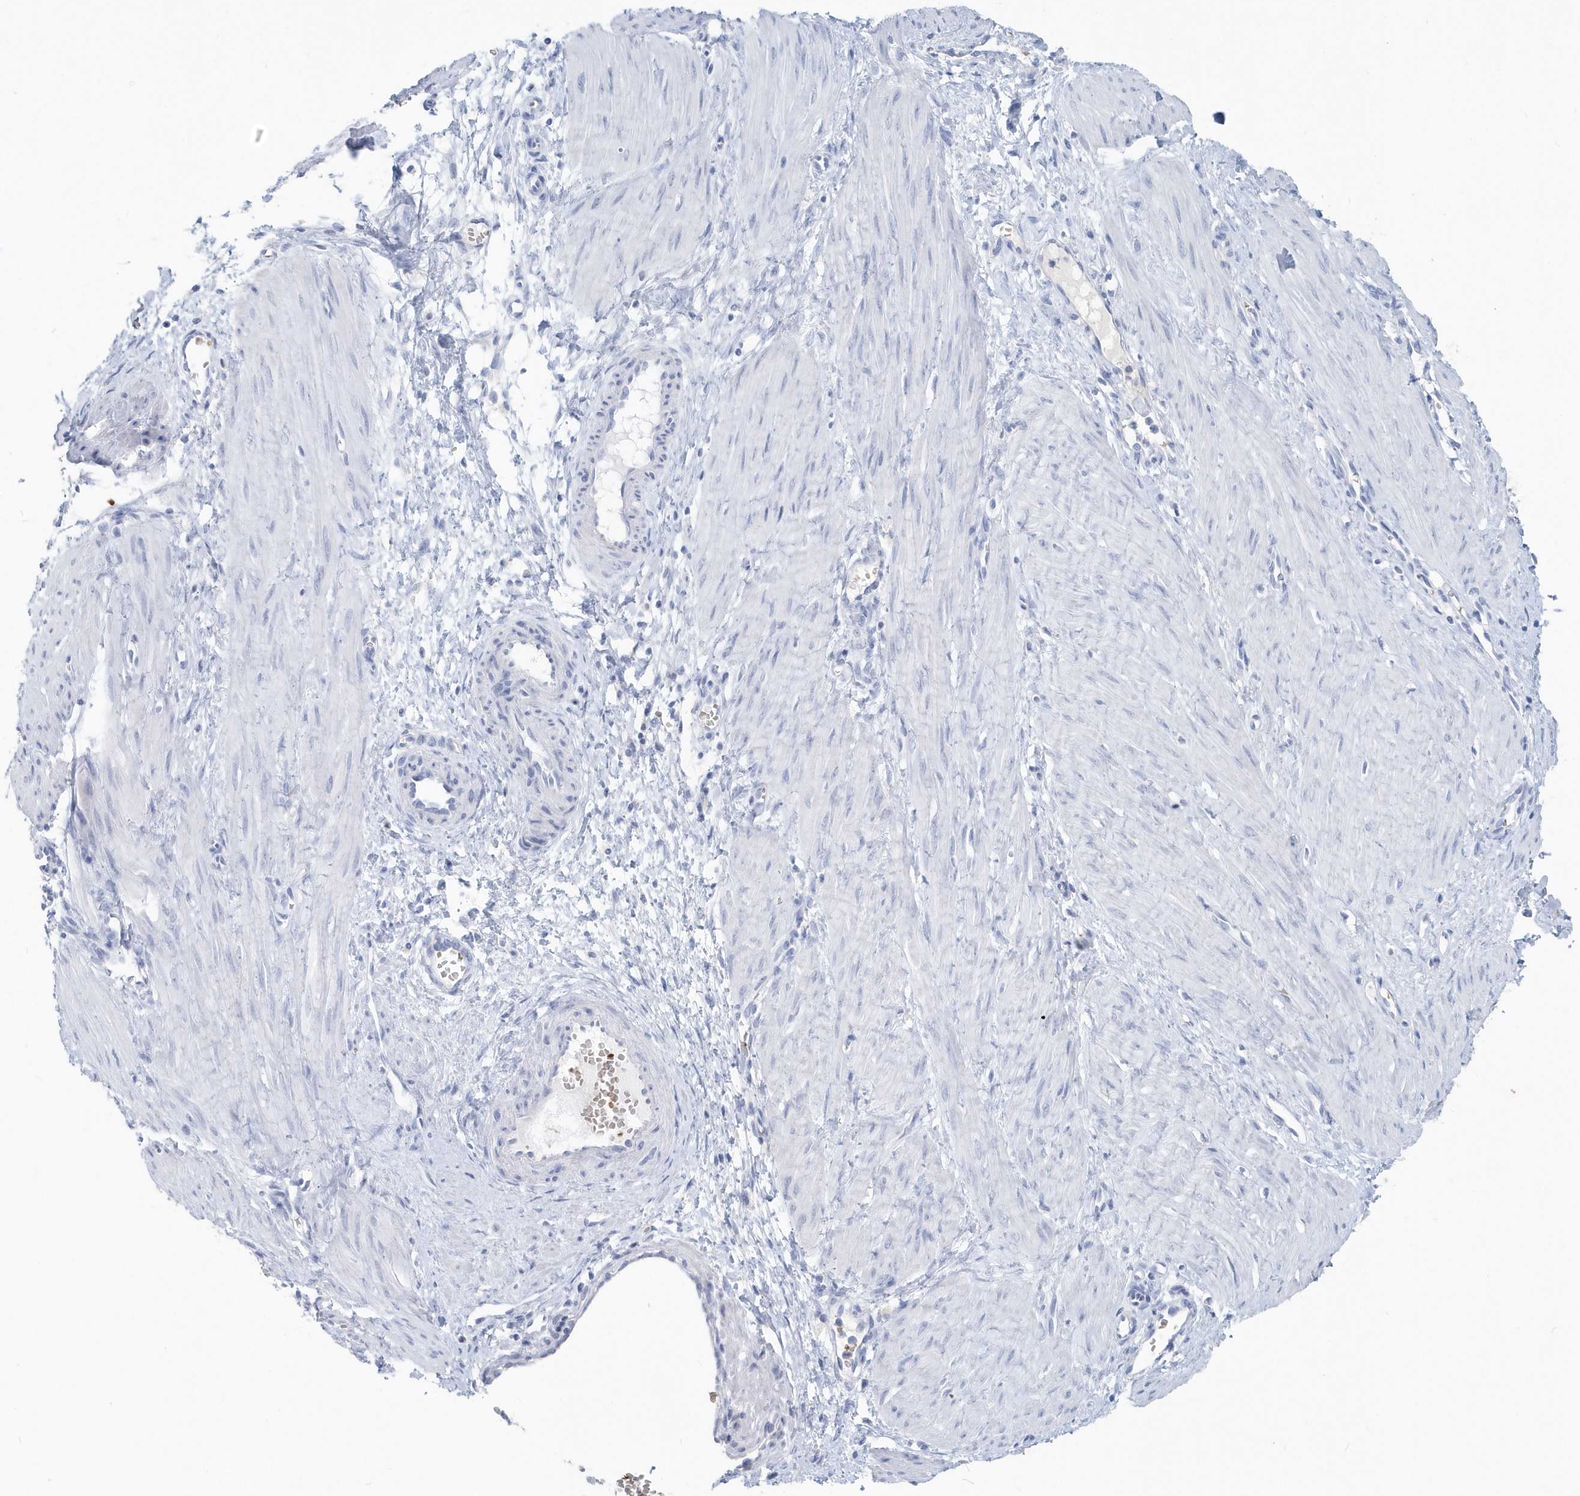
{"staining": {"intensity": "negative", "quantity": "none", "location": "none"}, "tissue": "smooth muscle", "cell_type": "Smooth muscle cells", "image_type": "normal", "snomed": [{"axis": "morphology", "description": "Normal tissue, NOS"}, {"axis": "topography", "description": "Endometrium"}], "caption": "The micrograph shows no staining of smooth muscle cells in unremarkable smooth muscle.", "gene": "HBA2", "patient": {"sex": "female", "age": 33}}